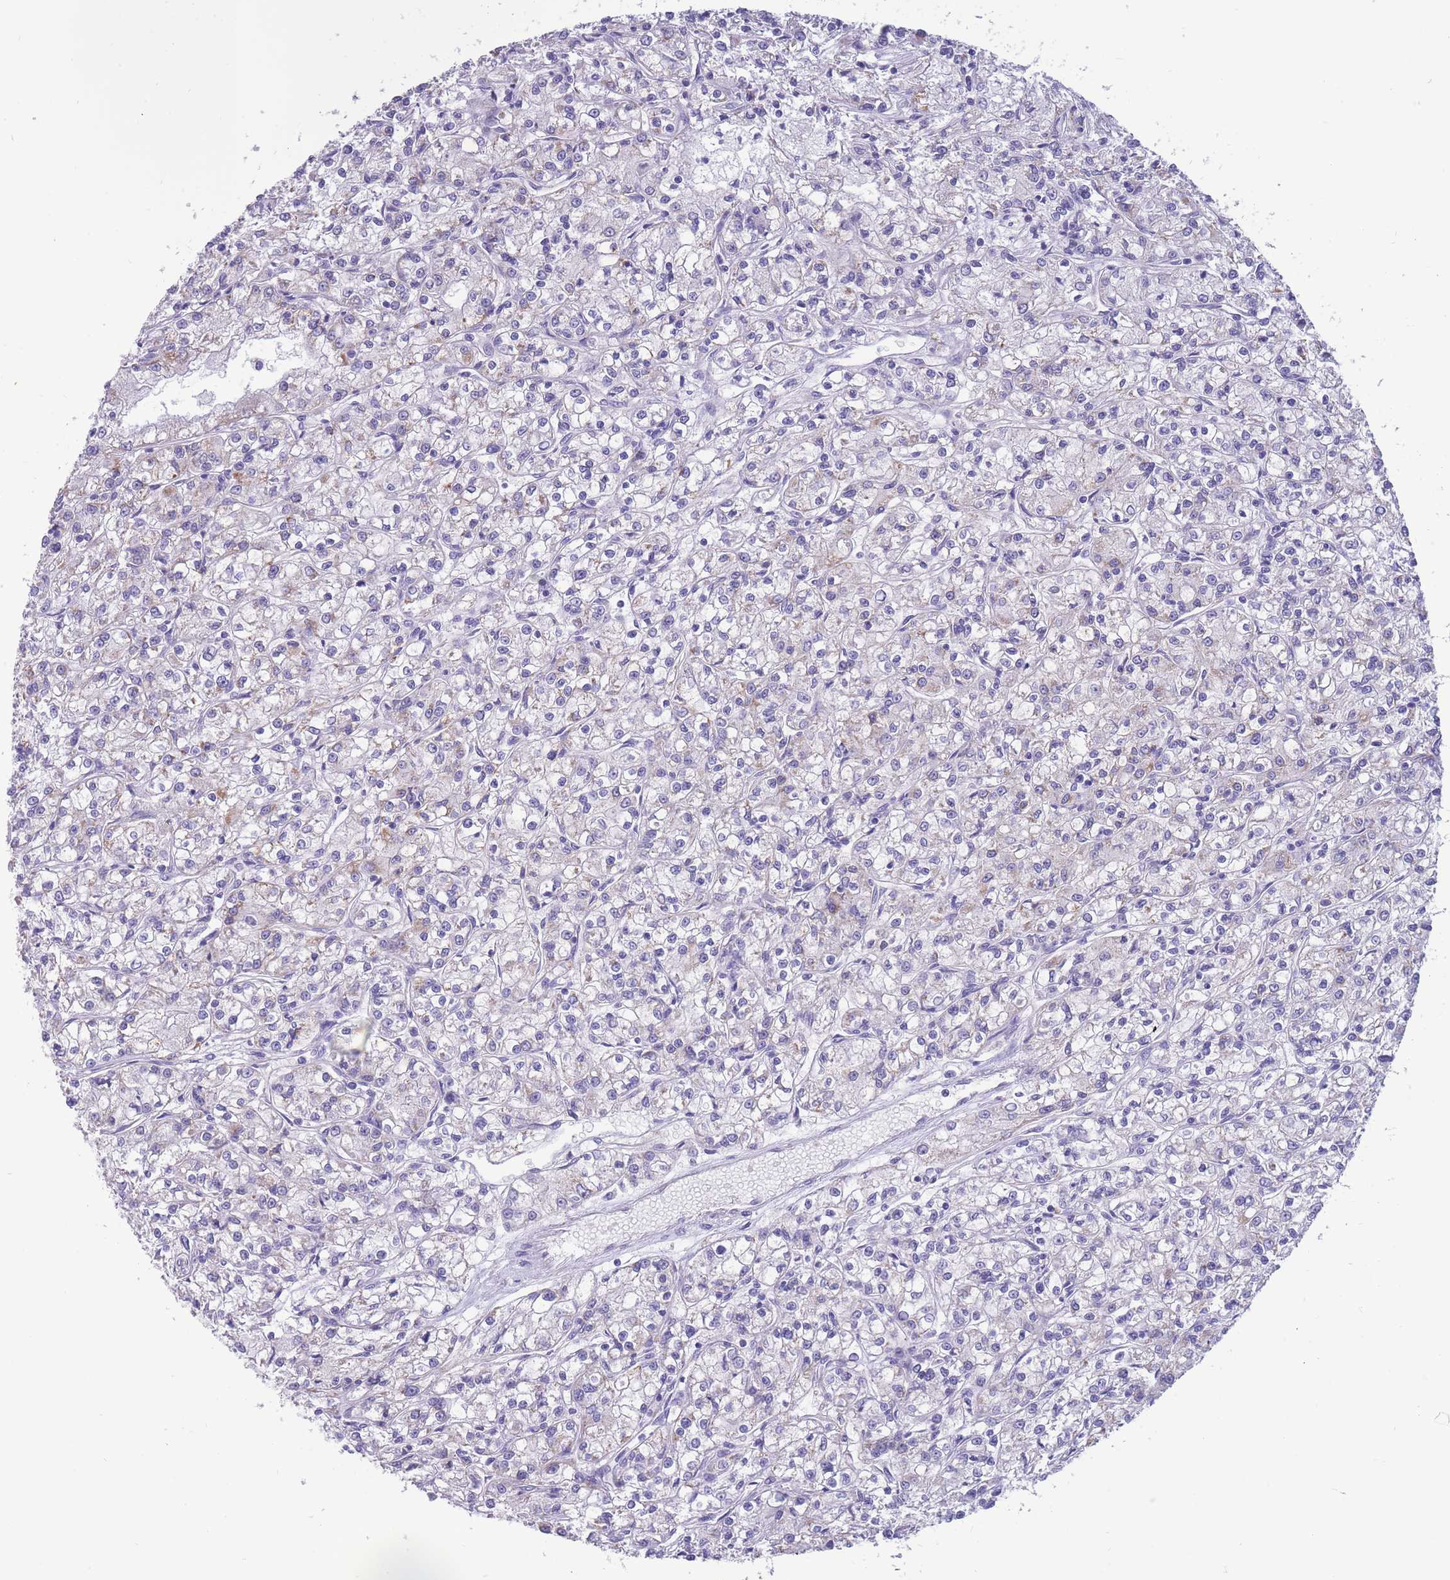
{"staining": {"intensity": "negative", "quantity": "none", "location": "none"}, "tissue": "renal cancer", "cell_type": "Tumor cells", "image_type": "cancer", "snomed": [{"axis": "morphology", "description": "Adenocarcinoma, NOS"}, {"axis": "topography", "description": "Kidney"}], "caption": "This is an IHC histopathology image of human adenocarcinoma (renal). There is no staining in tumor cells.", "gene": "INTS2", "patient": {"sex": "female", "age": 59}}